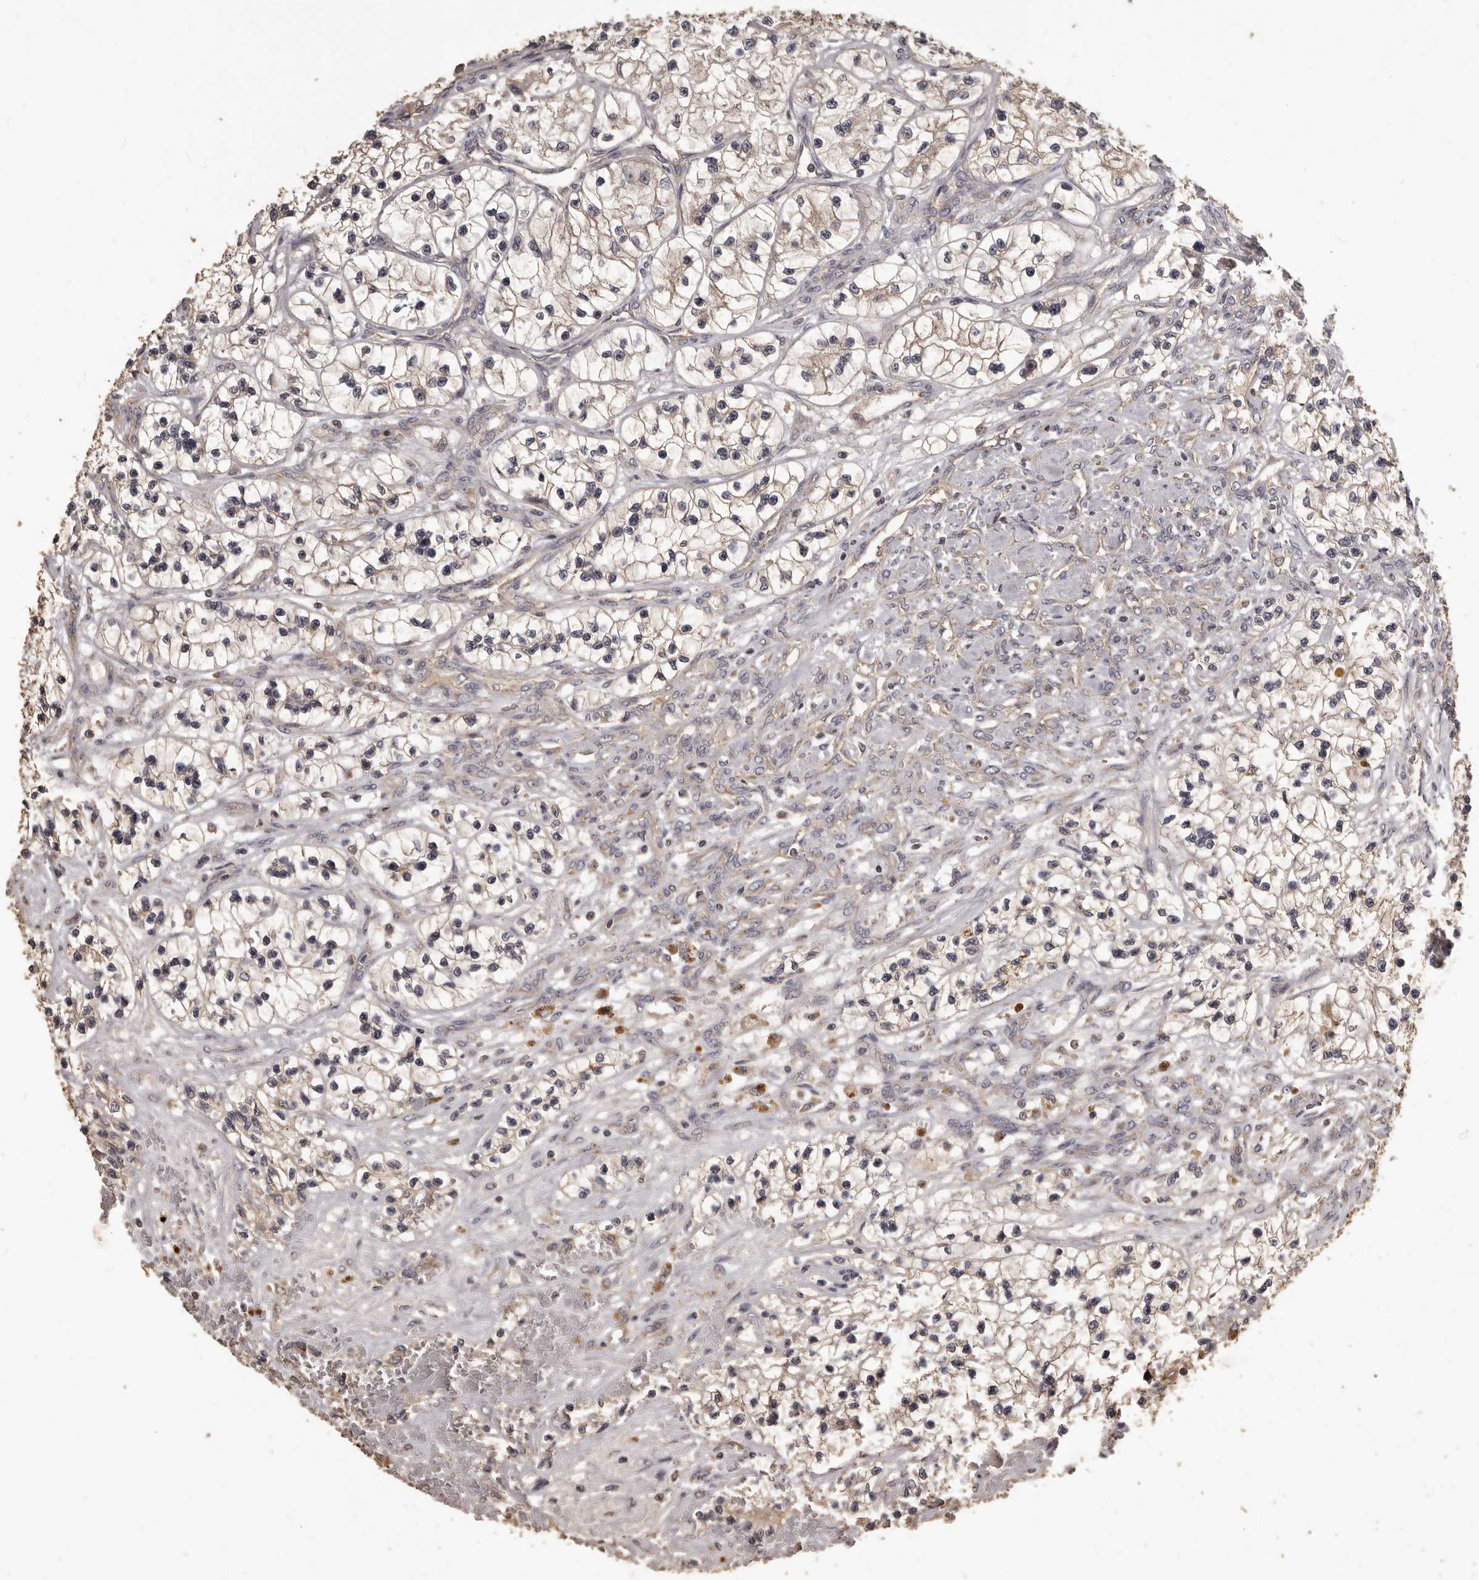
{"staining": {"intensity": "weak", "quantity": "25%-75%", "location": "cytoplasmic/membranous"}, "tissue": "renal cancer", "cell_type": "Tumor cells", "image_type": "cancer", "snomed": [{"axis": "morphology", "description": "Adenocarcinoma, NOS"}, {"axis": "topography", "description": "Kidney"}], "caption": "Renal cancer (adenocarcinoma) tissue reveals weak cytoplasmic/membranous expression in about 25%-75% of tumor cells (Stains: DAB (3,3'-diaminobenzidine) in brown, nuclei in blue, Microscopy: brightfield microscopy at high magnification).", "gene": "MGAT5", "patient": {"sex": "female", "age": 57}}